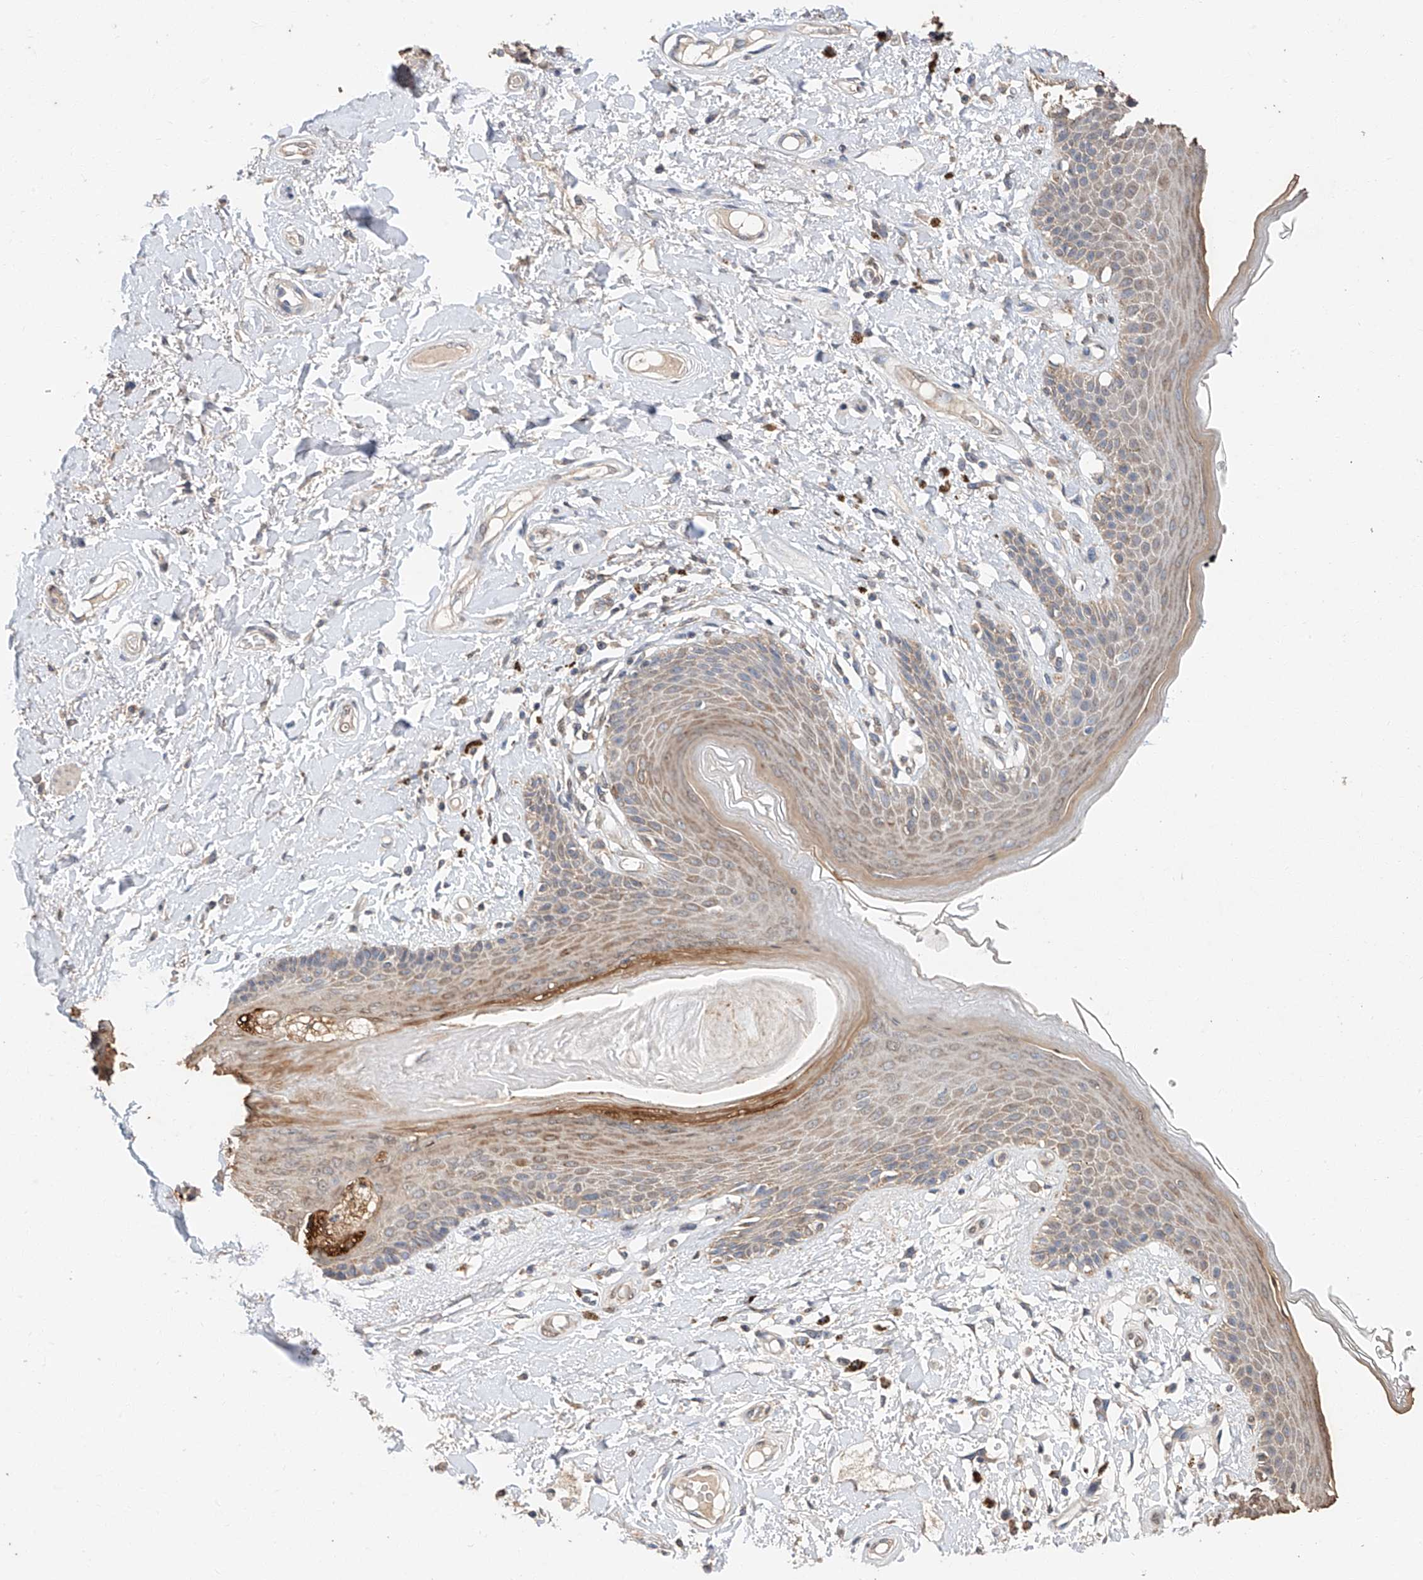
{"staining": {"intensity": "weak", "quantity": "25%-75%", "location": "cytoplasmic/membranous"}, "tissue": "skin", "cell_type": "Epidermal cells", "image_type": "normal", "snomed": [{"axis": "morphology", "description": "Normal tissue, NOS"}, {"axis": "topography", "description": "Anal"}], "caption": "Unremarkable skin displays weak cytoplasmic/membranous staining in about 25%-75% of epidermal cells (DAB (3,3'-diaminobenzidine) = brown stain, brightfield microscopy at high magnification)..", "gene": "CERS4", "patient": {"sex": "female", "age": 78}}